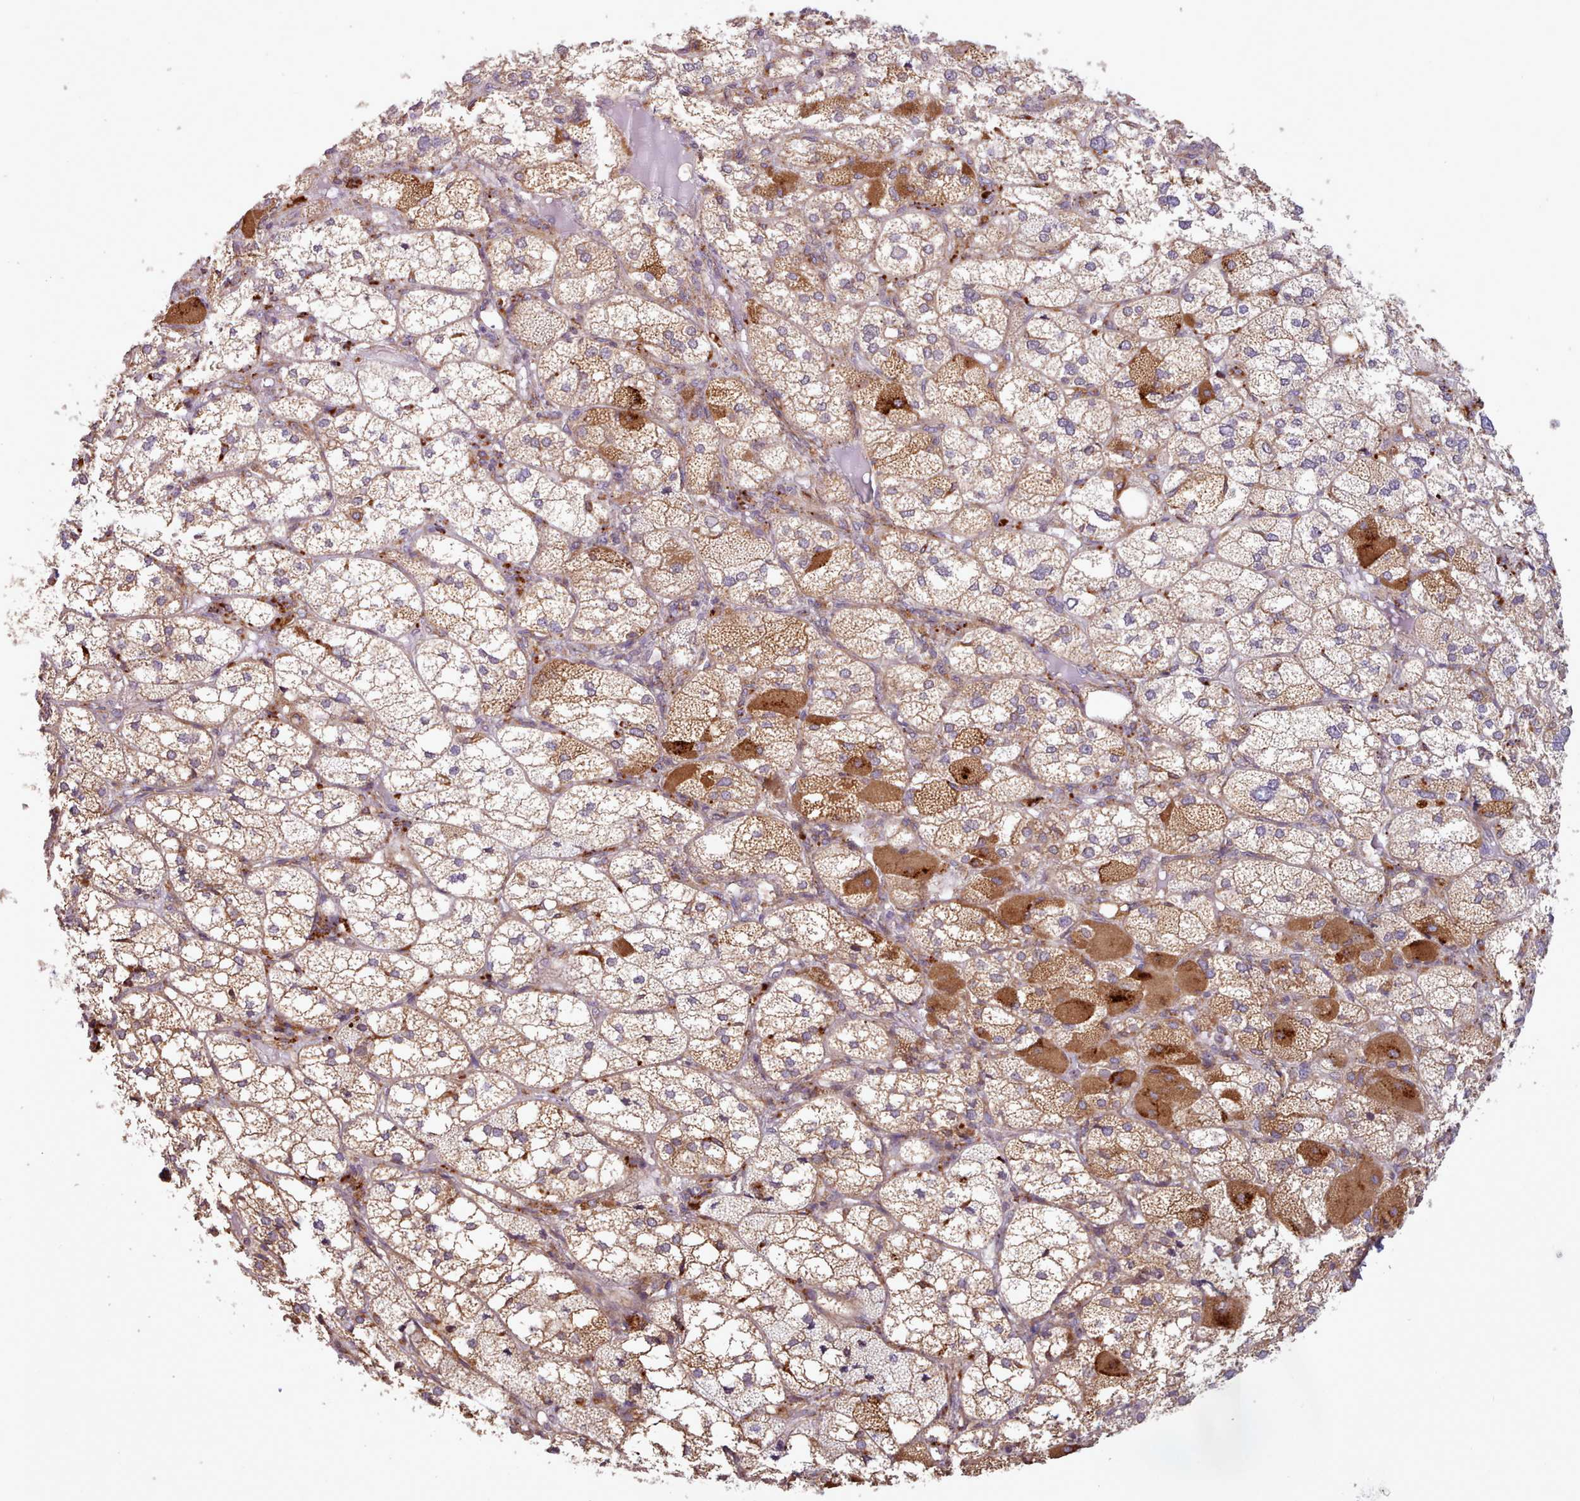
{"staining": {"intensity": "moderate", "quantity": "25%-75%", "location": "cytoplasmic/membranous"}, "tissue": "adrenal gland", "cell_type": "Glandular cells", "image_type": "normal", "snomed": [{"axis": "morphology", "description": "Normal tissue, NOS"}, {"axis": "topography", "description": "Adrenal gland"}], "caption": "Protein expression analysis of normal adrenal gland displays moderate cytoplasmic/membranous positivity in about 25%-75% of glandular cells.", "gene": "CRYBG1", "patient": {"sex": "female", "age": 61}}